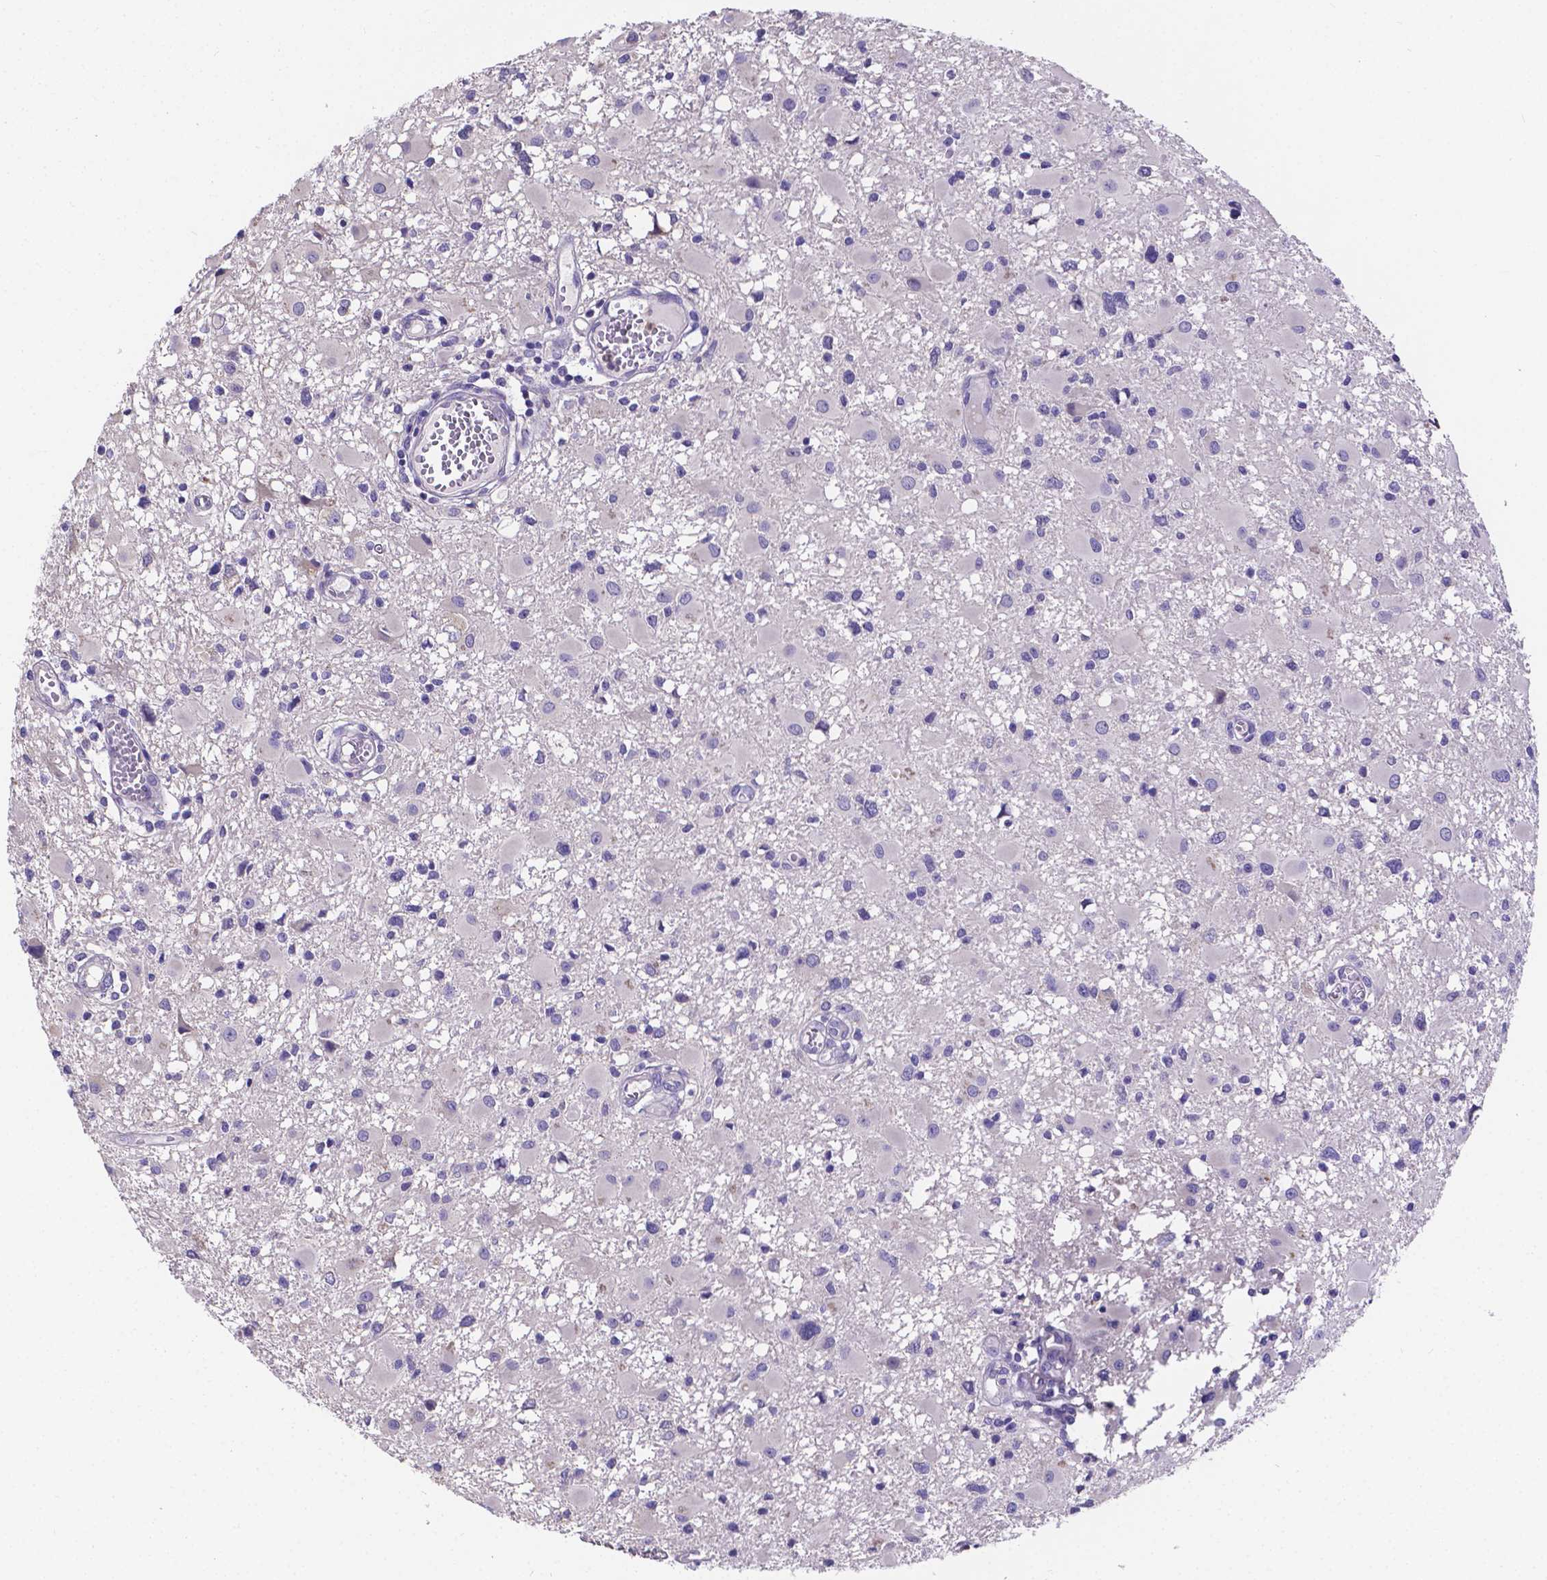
{"staining": {"intensity": "negative", "quantity": "none", "location": "none"}, "tissue": "glioma", "cell_type": "Tumor cells", "image_type": "cancer", "snomed": [{"axis": "morphology", "description": "Glioma, malignant, High grade"}, {"axis": "topography", "description": "Brain"}], "caption": "Human high-grade glioma (malignant) stained for a protein using immunohistochemistry (IHC) reveals no staining in tumor cells.", "gene": "ATP6V1D", "patient": {"sex": "male", "age": 54}}